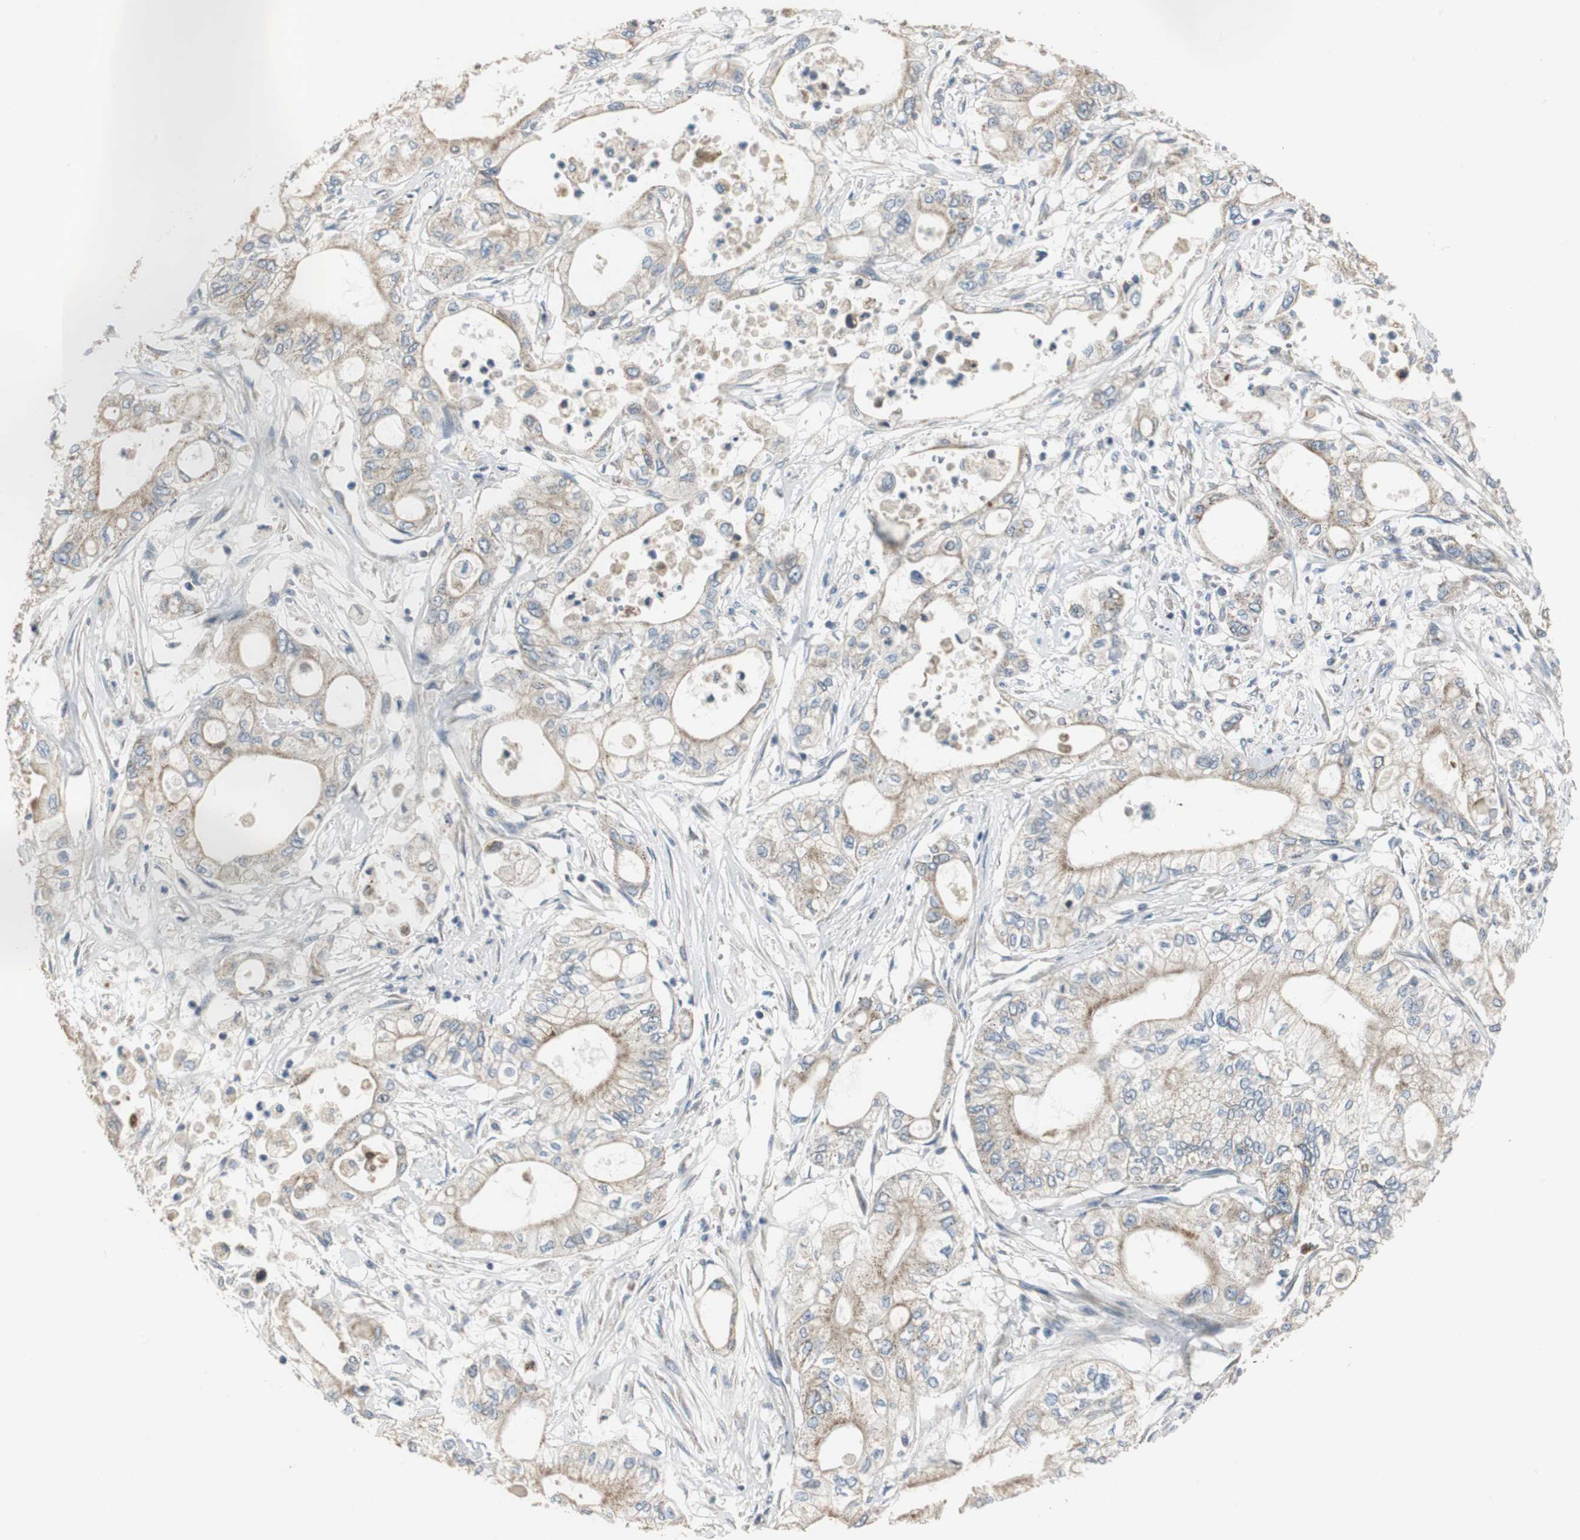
{"staining": {"intensity": "weak", "quantity": ">75%", "location": "cytoplasmic/membranous"}, "tissue": "pancreatic cancer", "cell_type": "Tumor cells", "image_type": "cancer", "snomed": [{"axis": "morphology", "description": "Adenocarcinoma, NOS"}, {"axis": "topography", "description": "Pancreas"}], "caption": "Pancreatic cancer stained with a brown dye exhibits weak cytoplasmic/membranous positive expression in about >75% of tumor cells.", "gene": "MYT1", "patient": {"sex": "male", "age": 79}}